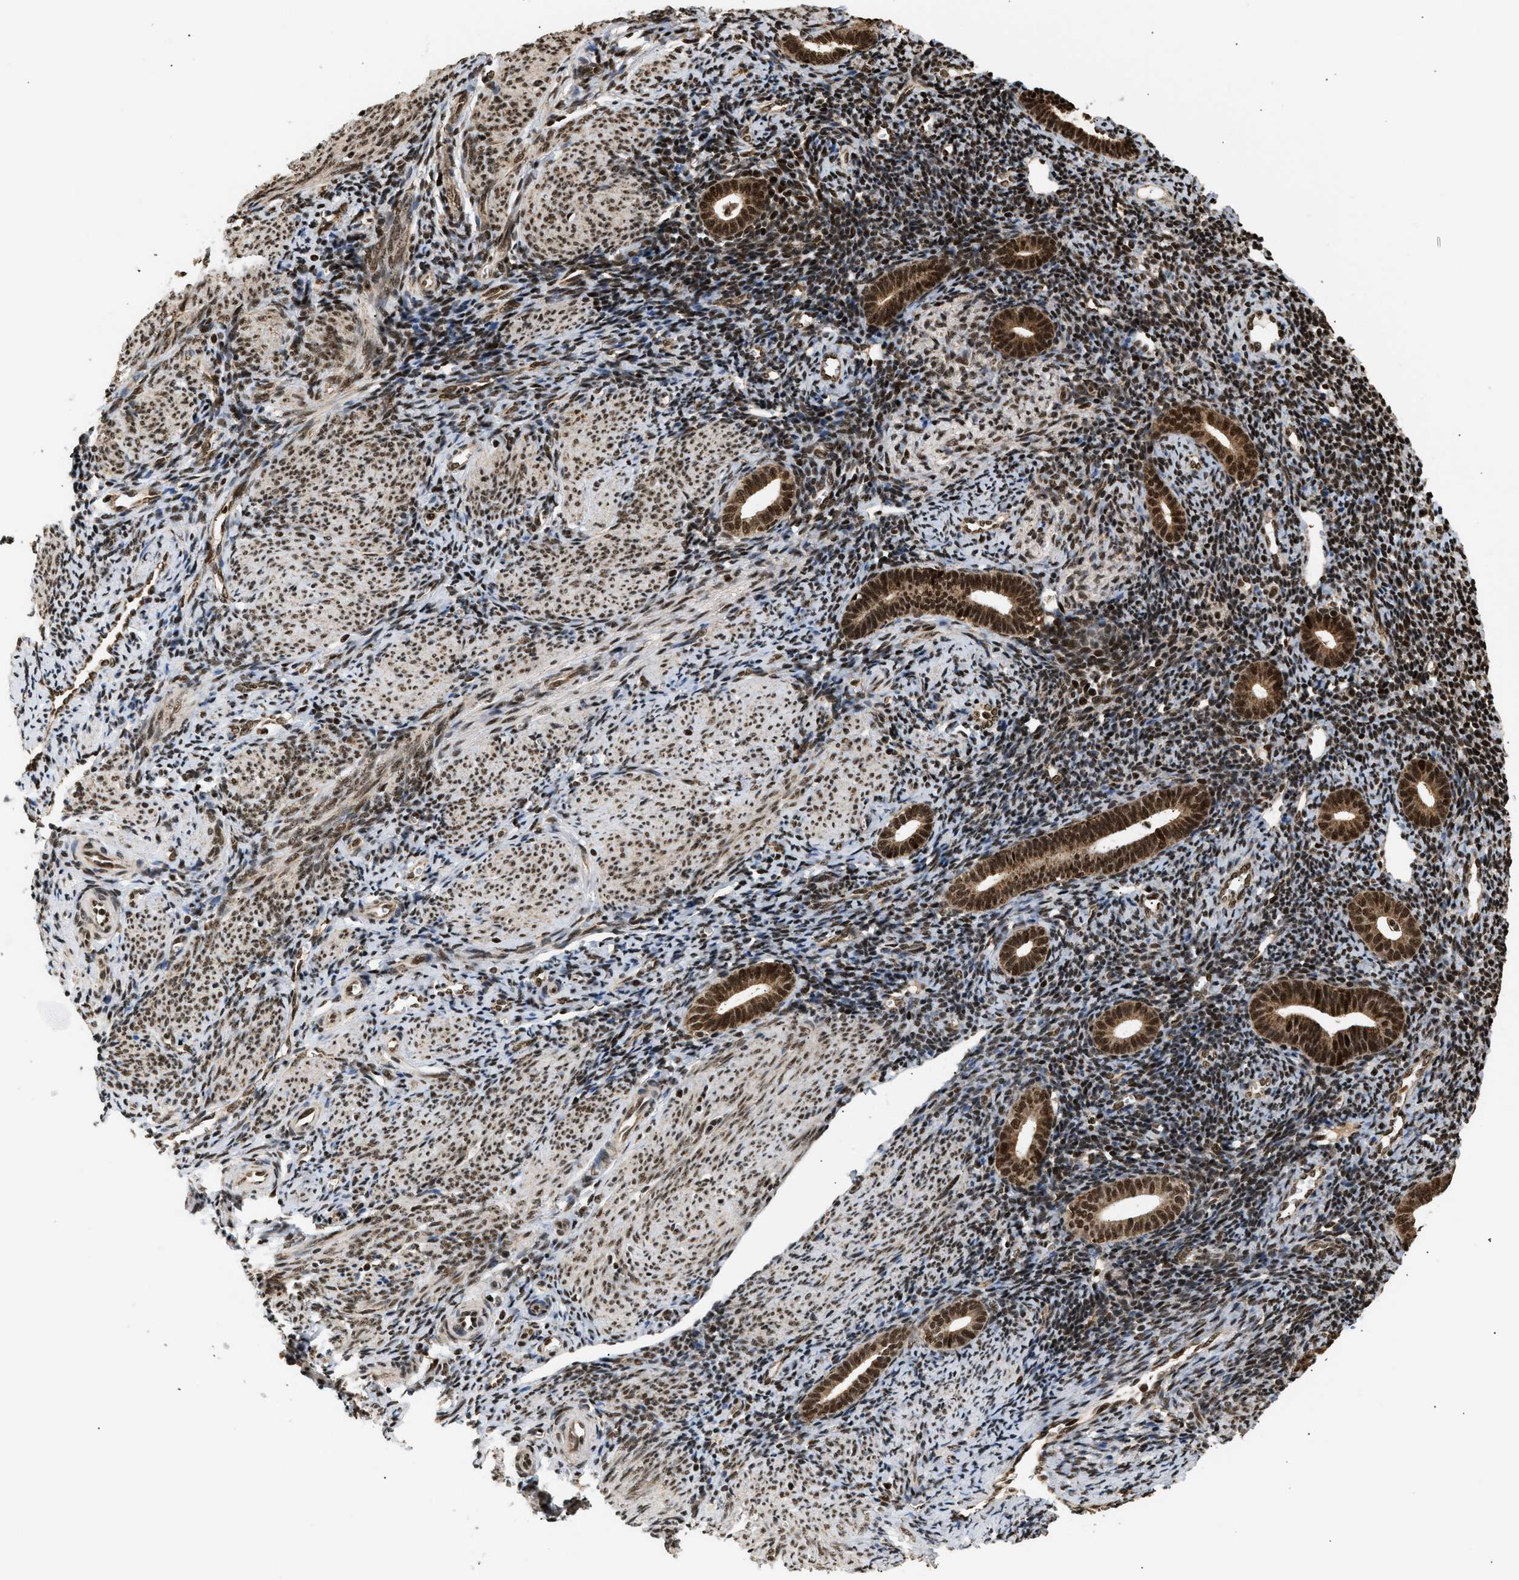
{"staining": {"intensity": "strong", "quantity": "25%-75%", "location": "nuclear"}, "tissue": "endometrium", "cell_type": "Cells in endometrial stroma", "image_type": "normal", "snomed": [{"axis": "morphology", "description": "Normal tissue, NOS"}, {"axis": "topography", "description": "Endometrium"}], "caption": "A high-resolution image shows IHC staining of normal endometrium, which displays strong nuclear staining in about 25%-75% of cells in endometrial stroma. The staining is performed using DAB (3,3'-diaminobenzidine) brown chromogen to label protein expression. The nuclei are counter-stained blue using hematoxylin.", "gene": "RBM5", "patient": {"sex": "female", "age": 50}}